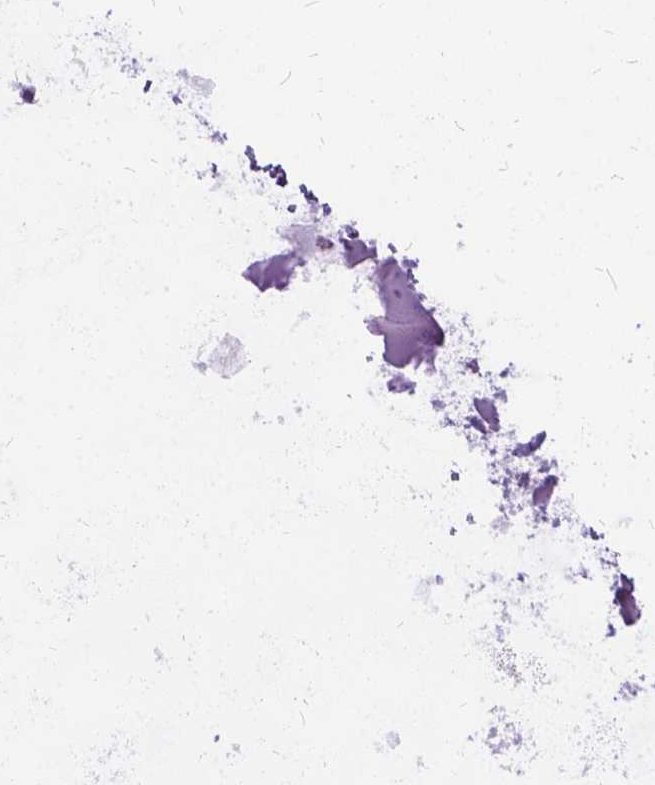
{"staining": {"intensity": "negative", "quantity": "none", "location": "none"}, "tissue": "soft tissue", "cell_type": "Chondrocytes", "image_type": "normal", "snomed": [{"axis": "morphology", "description": "Normal tissue, NOS"}, {"axis": "morphology", "description": "Squamous cell carcinoma, NOS"}, {"axis": "topography", "description": "Cartilage tissue"}, {"axis": "topography", "description": "Bronchus"}, {"axis": "topography", "description": "Lung"}], "caption": "Human soft tissue stained for a protein using immunohistochemistry displays no staining in chondrocytes.", "gene": "FDX1", "patient": {"sex": "male", "age": 66}}